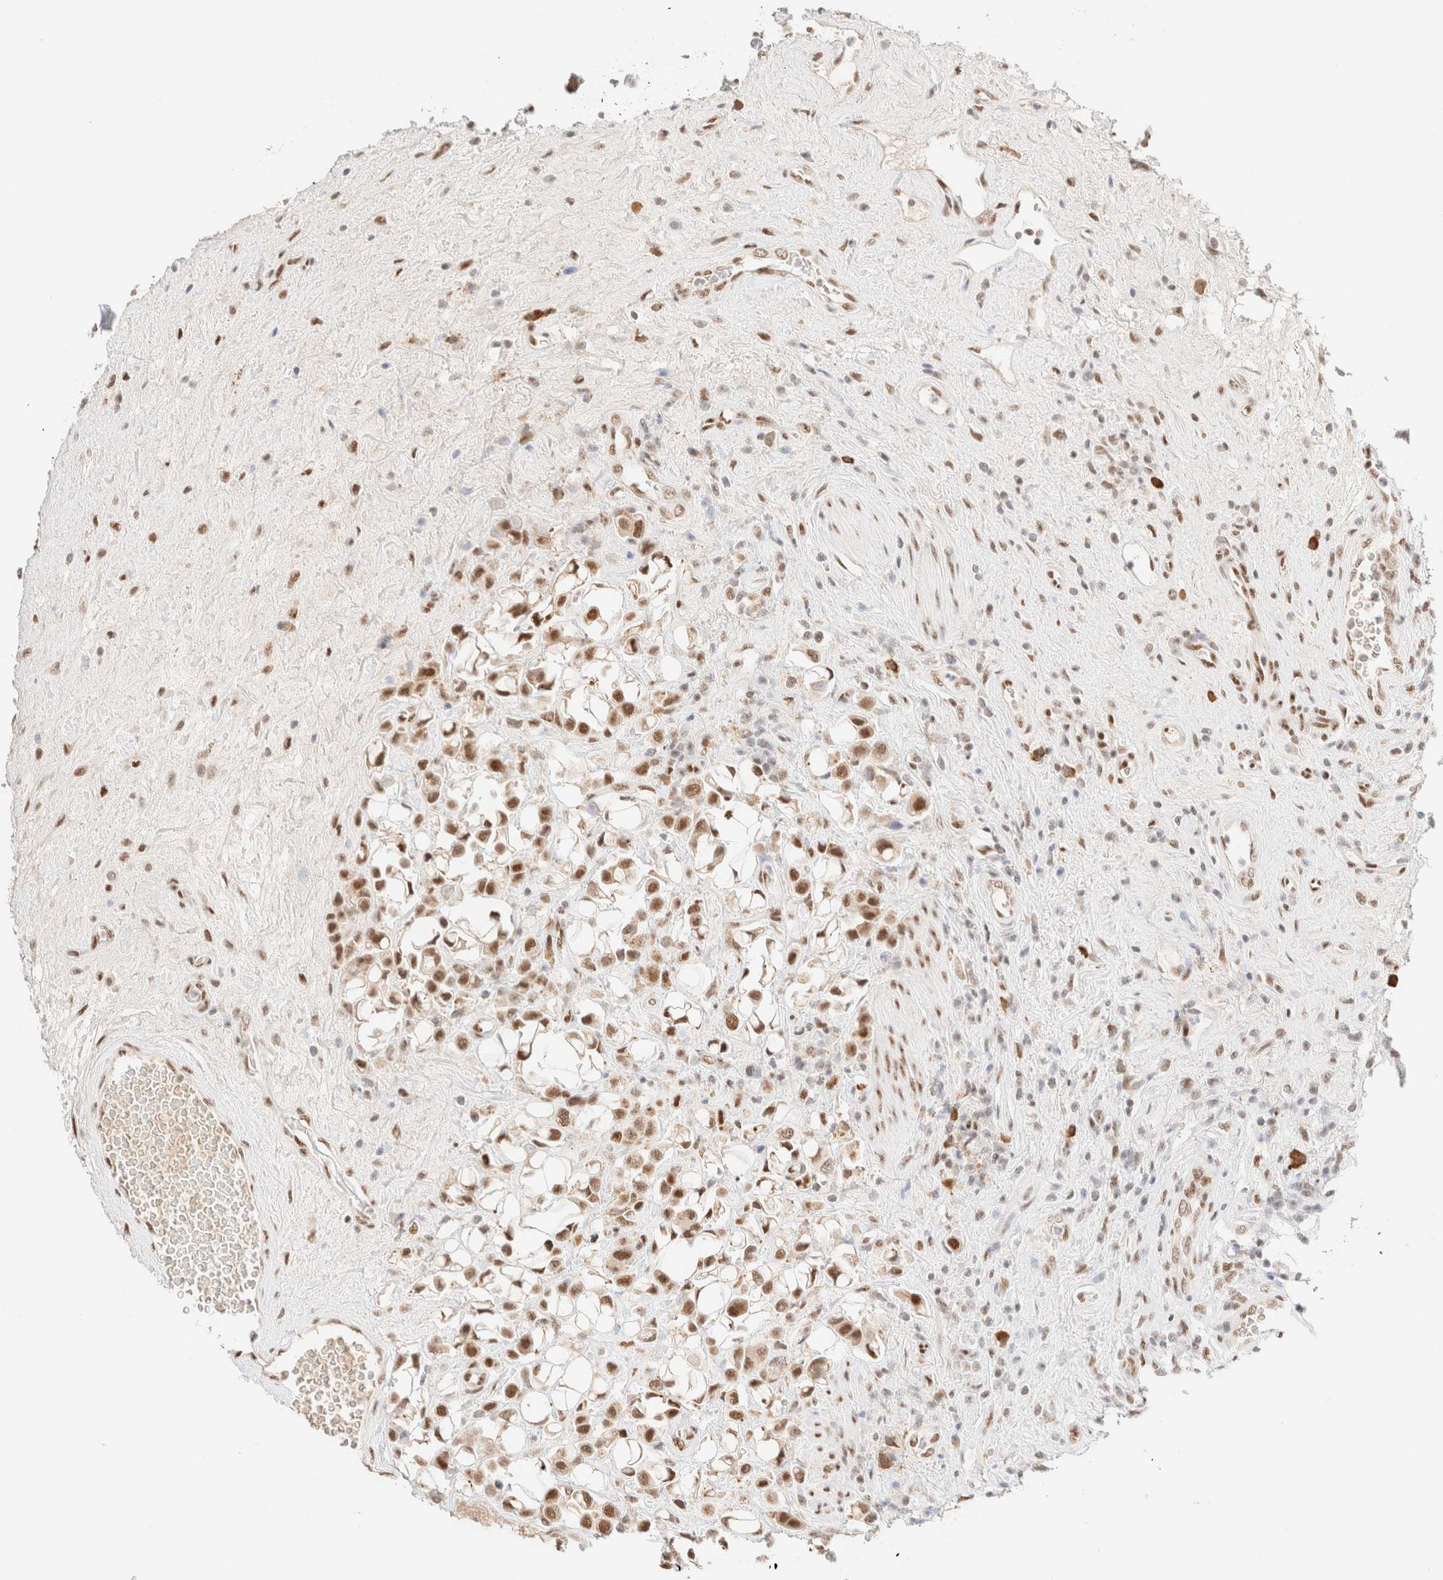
{"staining": {"intensity": "strong", "quantity": ">75%", "location": "cytoplasmic/membranous,nuclear"}, "tissue": "urothelial cancer", "cell_type": "Tumor cells", "image_type": "cancer", "snomed": [{"axis": "morphology", "description": "Urothelial carcinoma, High grade"}, {"axis": "topography", "description": "Urinary bladder"}], "caption": "This image exhibits immunohistochemistry (IHC) staining of urothelial cancer, with high strong cytoplasmic/membranous and nuclear positivity in approximately >75% of tumor cells.", "gene": "CIC", "patient": {"sex": "male", "age": 50}}